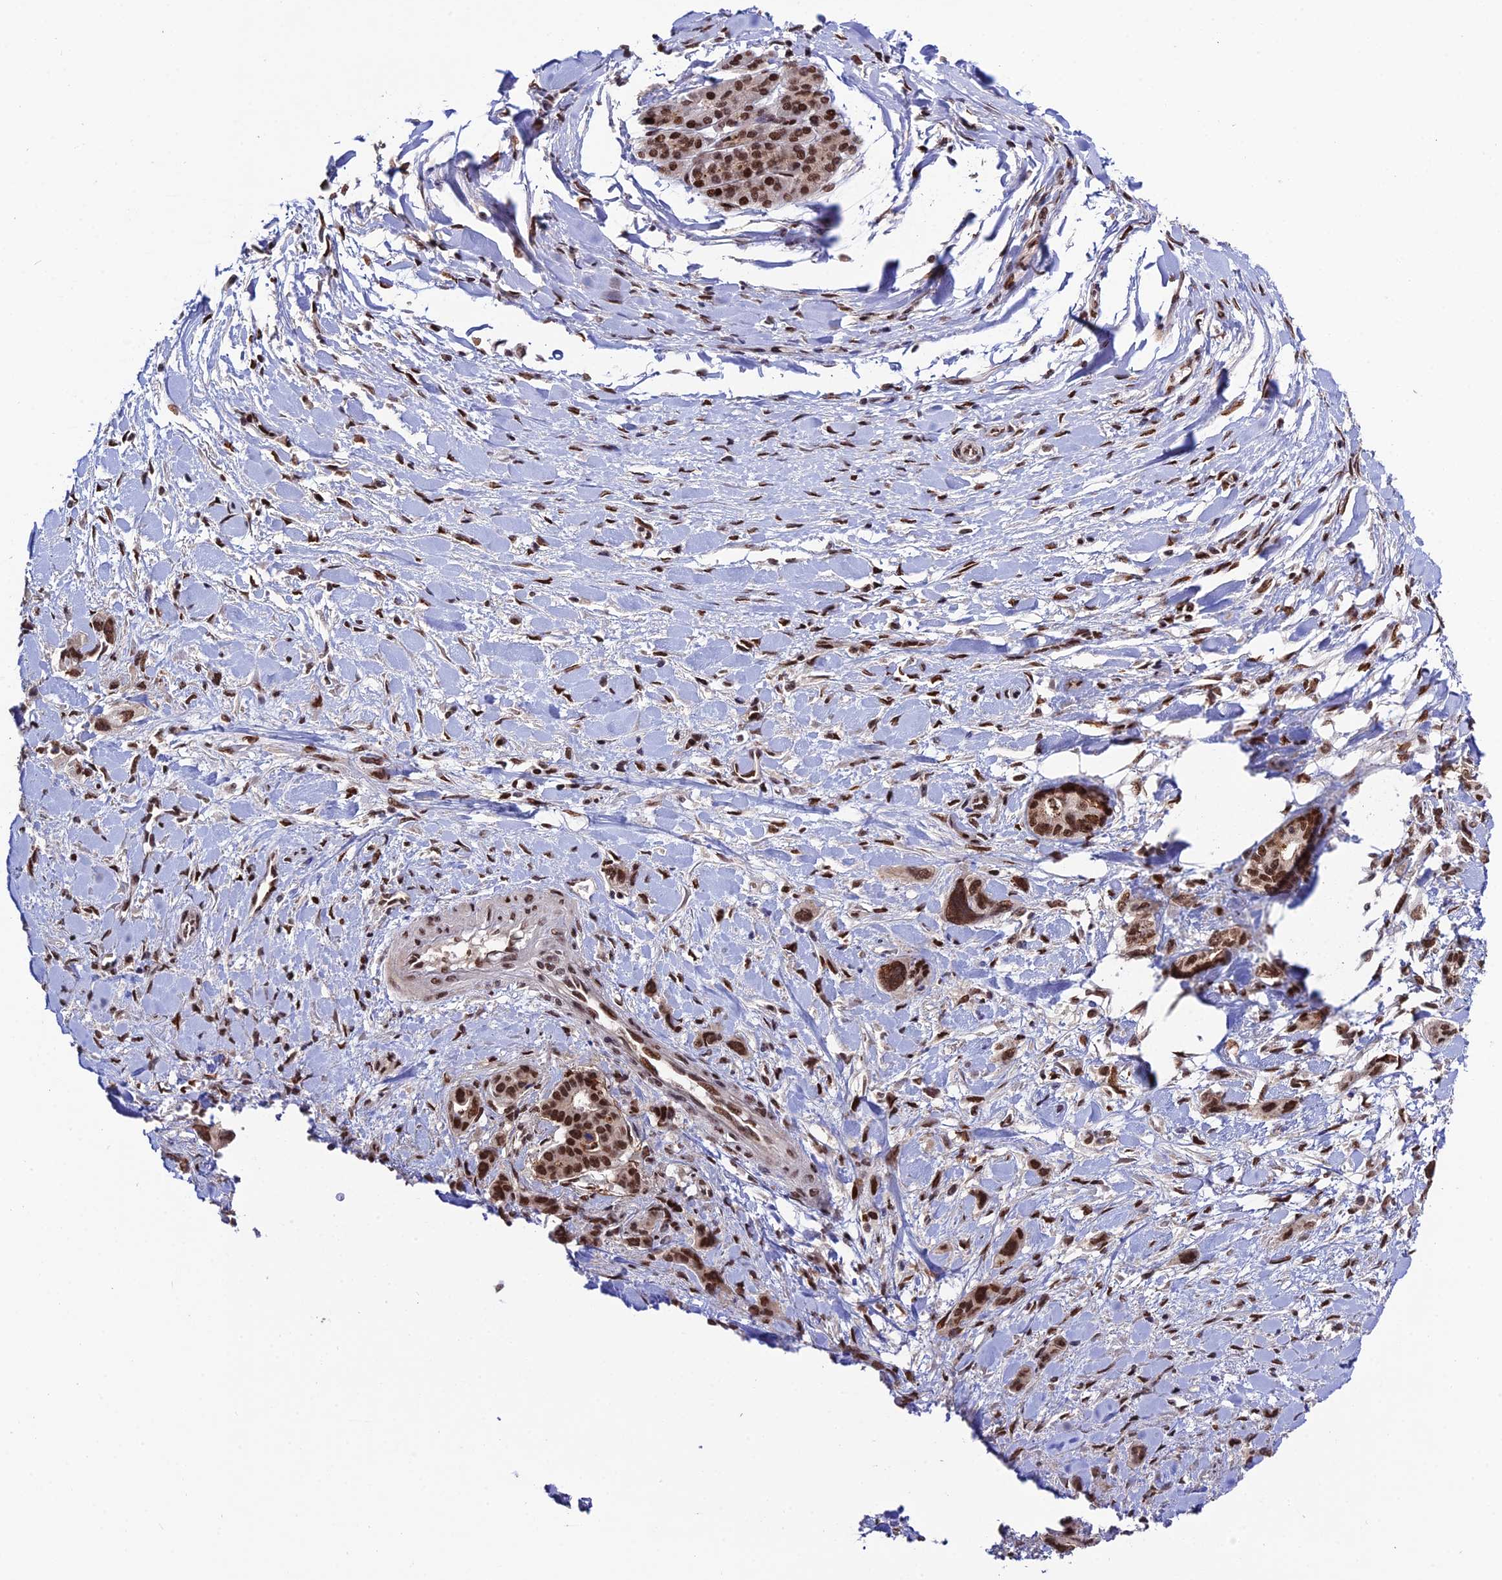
{"staining": {"intensity": "strong", "quantity": ">75%", "location": "nuclear"}, "tissue": "pancreatic cancer", "cell_type": "Tumor cells", "image_type": "cancer", "snomed": [{"axis": "morphology", "description": "Adenocarcinoma, NOS"}, {"axis": "topography", "description": "Pancreas"}], "caption": "Immunohistochemical staining of human pancreatic adenocarcinoma reveals high levels of strong nuclear protein staining in approximately >75% of tumor cells.", "gene": "SYT15", "patient": {"sex": "male", "age": 46}}